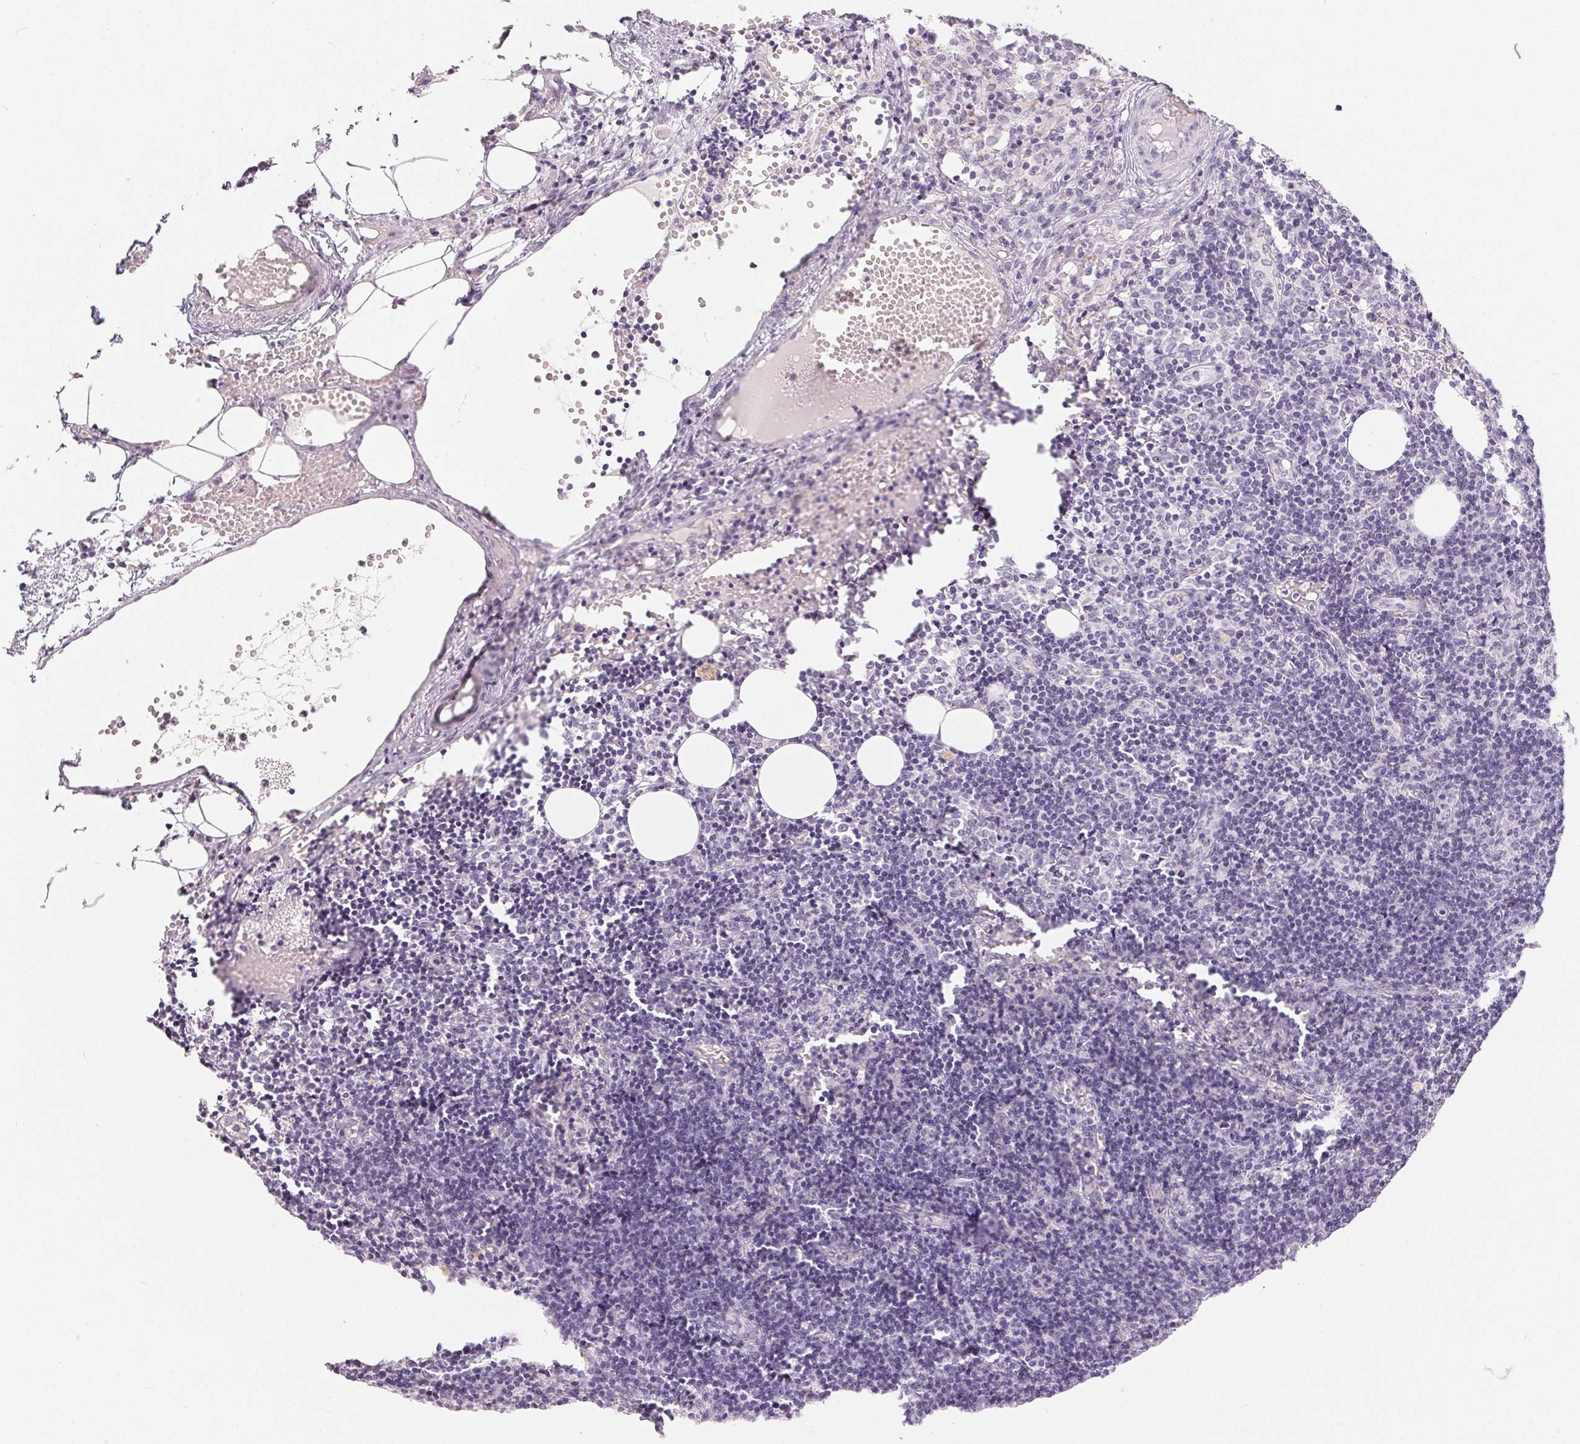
{"staining": {"intensity": "negative", "quantity": "none", "location": "none"}, "tissue": "lymph node", "cell_type": "Germinal center cells", "image_type": "normal", "snomed": [{"axis": "morphology", "description": "Normal tissue, NOS"}, {"axis": "topography", "description": "Lymph node"}], "caption": "The micrograph exhibits no significant positivity in germinal center cells of lymph node.", "gene": "MIOX", "patient": {"sex": "female", "age": 41}}